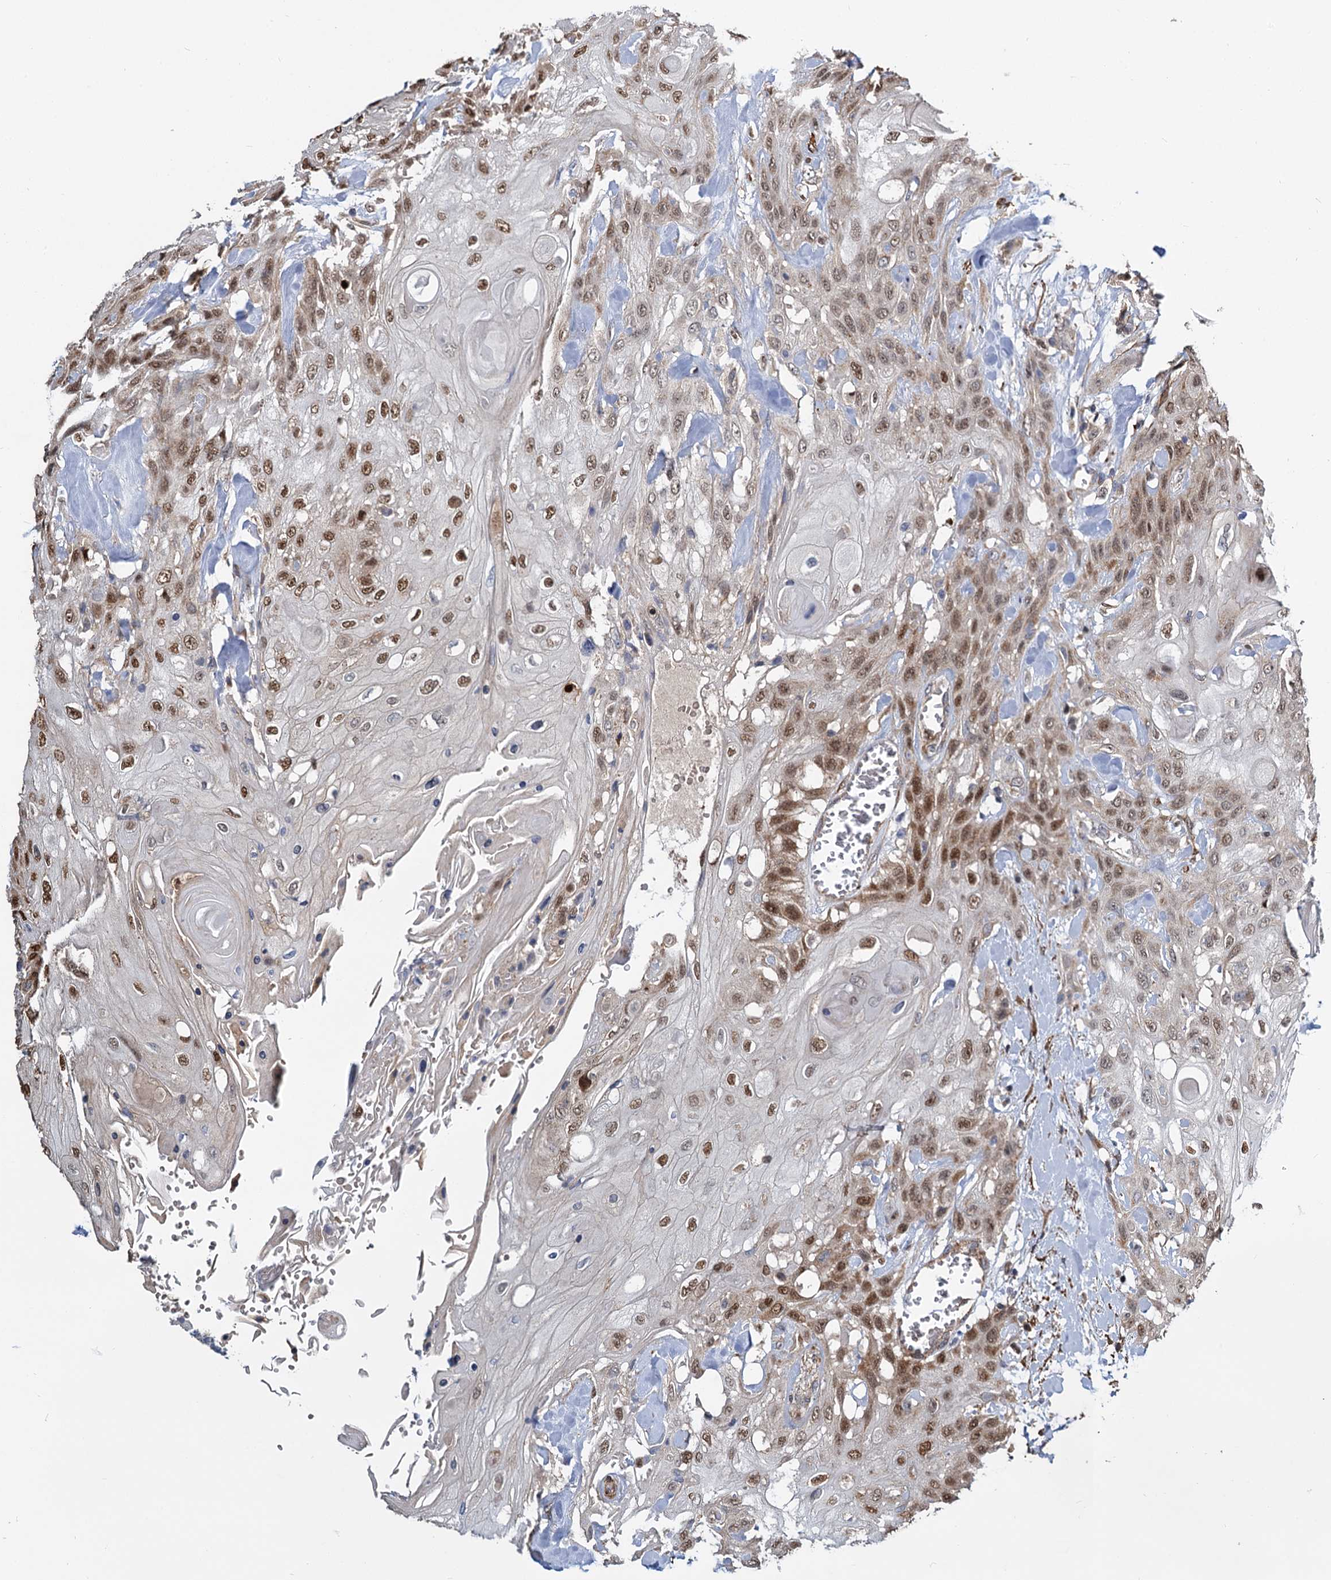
{"staining": {"intensity": "moderate", "quantity": ">75%", "location": "nuclear"}, "tissue": "head and neck cancer", "cell_type": "Tumor cells", "image_type": "cancer", "snomed": [{"axis": "morphology", "description": "Squamous cell carcinoma, NOS"}, {"axis": "topography", "description": "Head-Neck"}], "caption": "DAB (3,3'-diaminobenzidine) immunohistochemical staining of head and neck cancer shows moderate nuclear protein staining in about >75% of tumor cells.", "gene": "ALKBH7", "patient": {"sex": "female", "age": 43}}